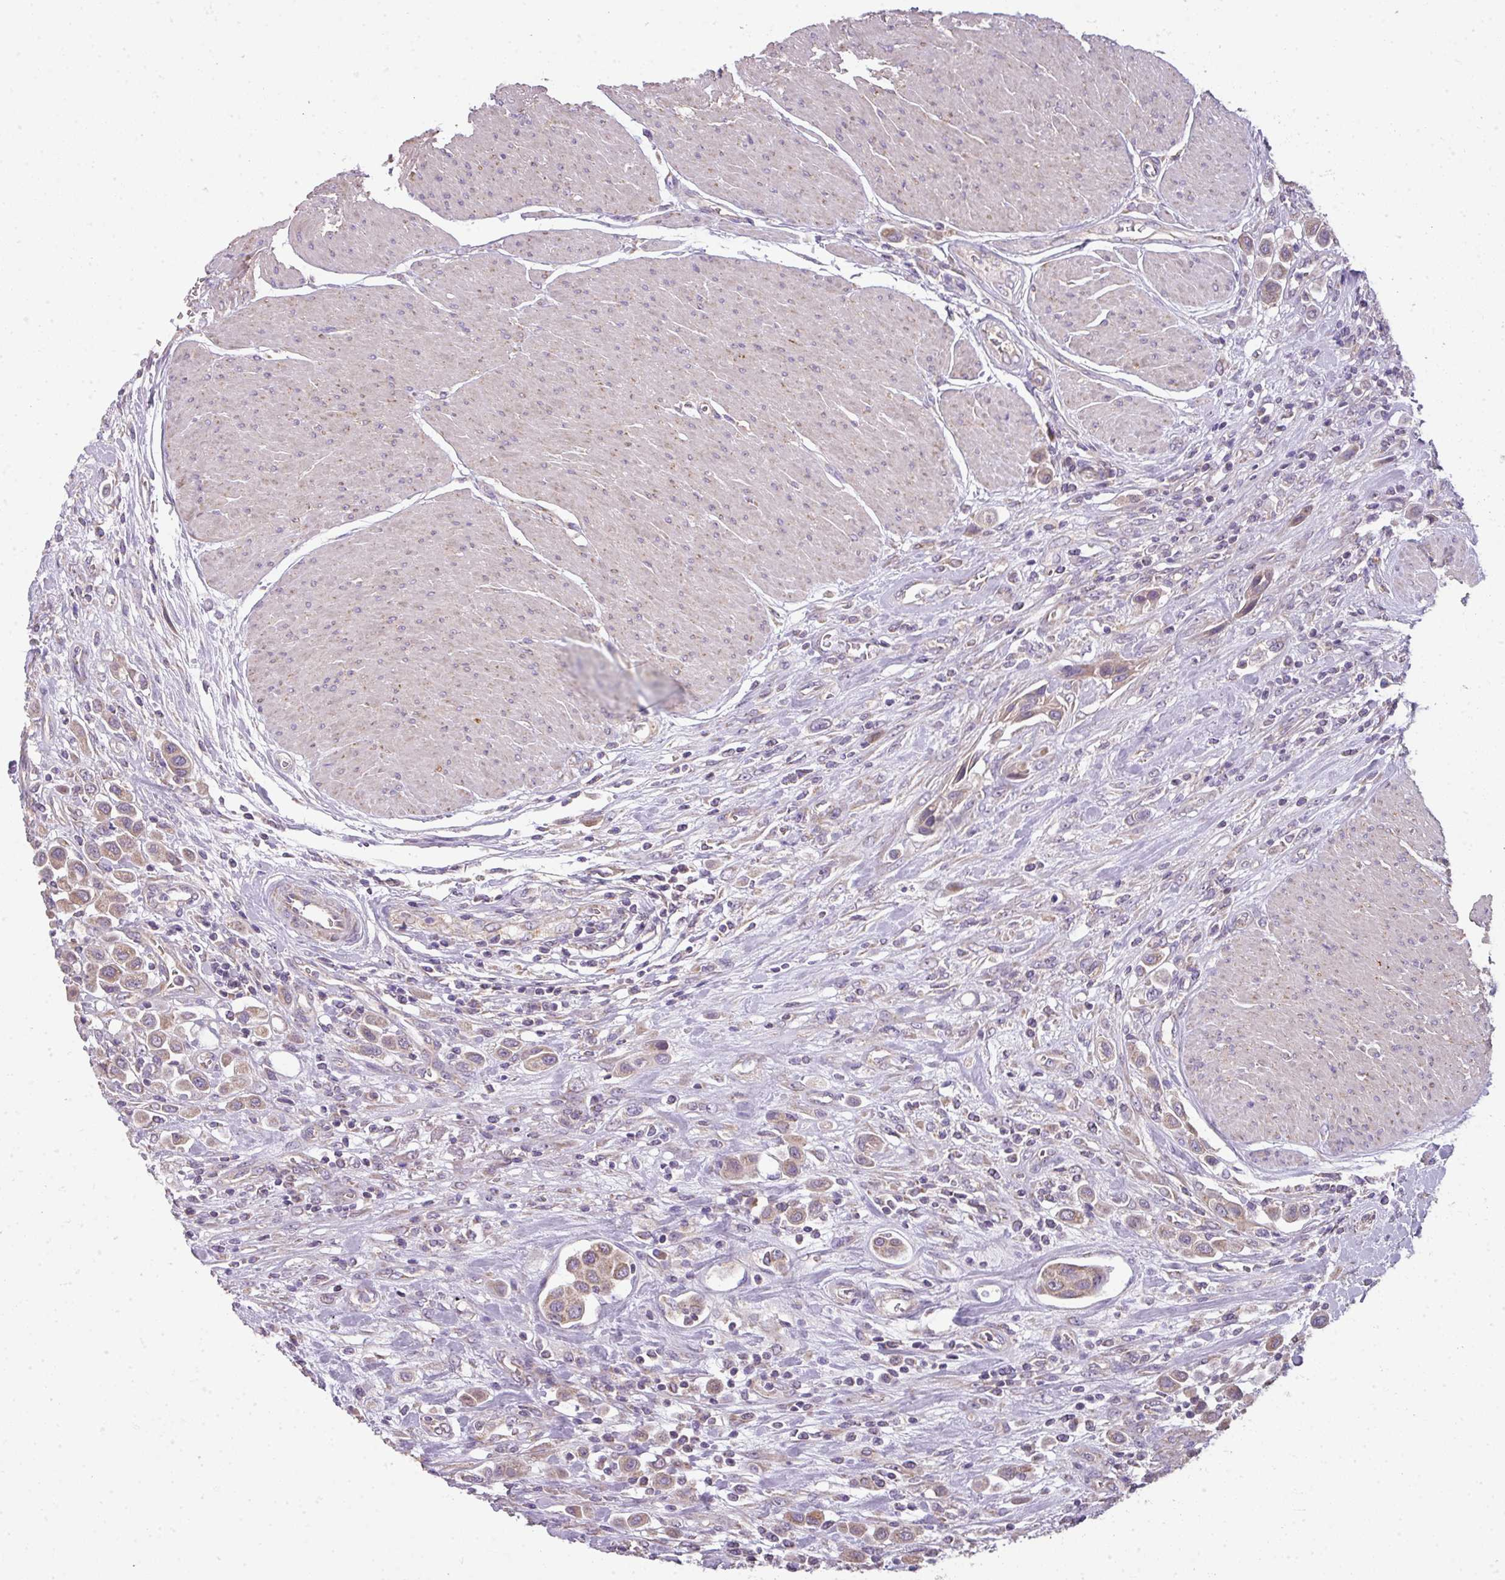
{"staining": {"intensity": "weak", "quantity": ">75%", "location": "cytoplasmic/membranous"}, "tissue": "urothelial cancer", "cell_type": "Tumor cells", "image_type": "cancer", "snomed": [{"axis": "morphology", "description": "Urothelial carcinoma, High grade"}, {"axis": "topography", "description": "Urinary bladder"}], "caption": "This histopathology image shows urothelial cancer stained with immunohistochemistry (IHC) to label a protein in brown. The cytoplasmic/membranous of tumor cells show weak positivity for the protein. Nuclei are counter-stained blue.", "gene": "PALS2", "patient": {"sex": "male", "age": 50}}